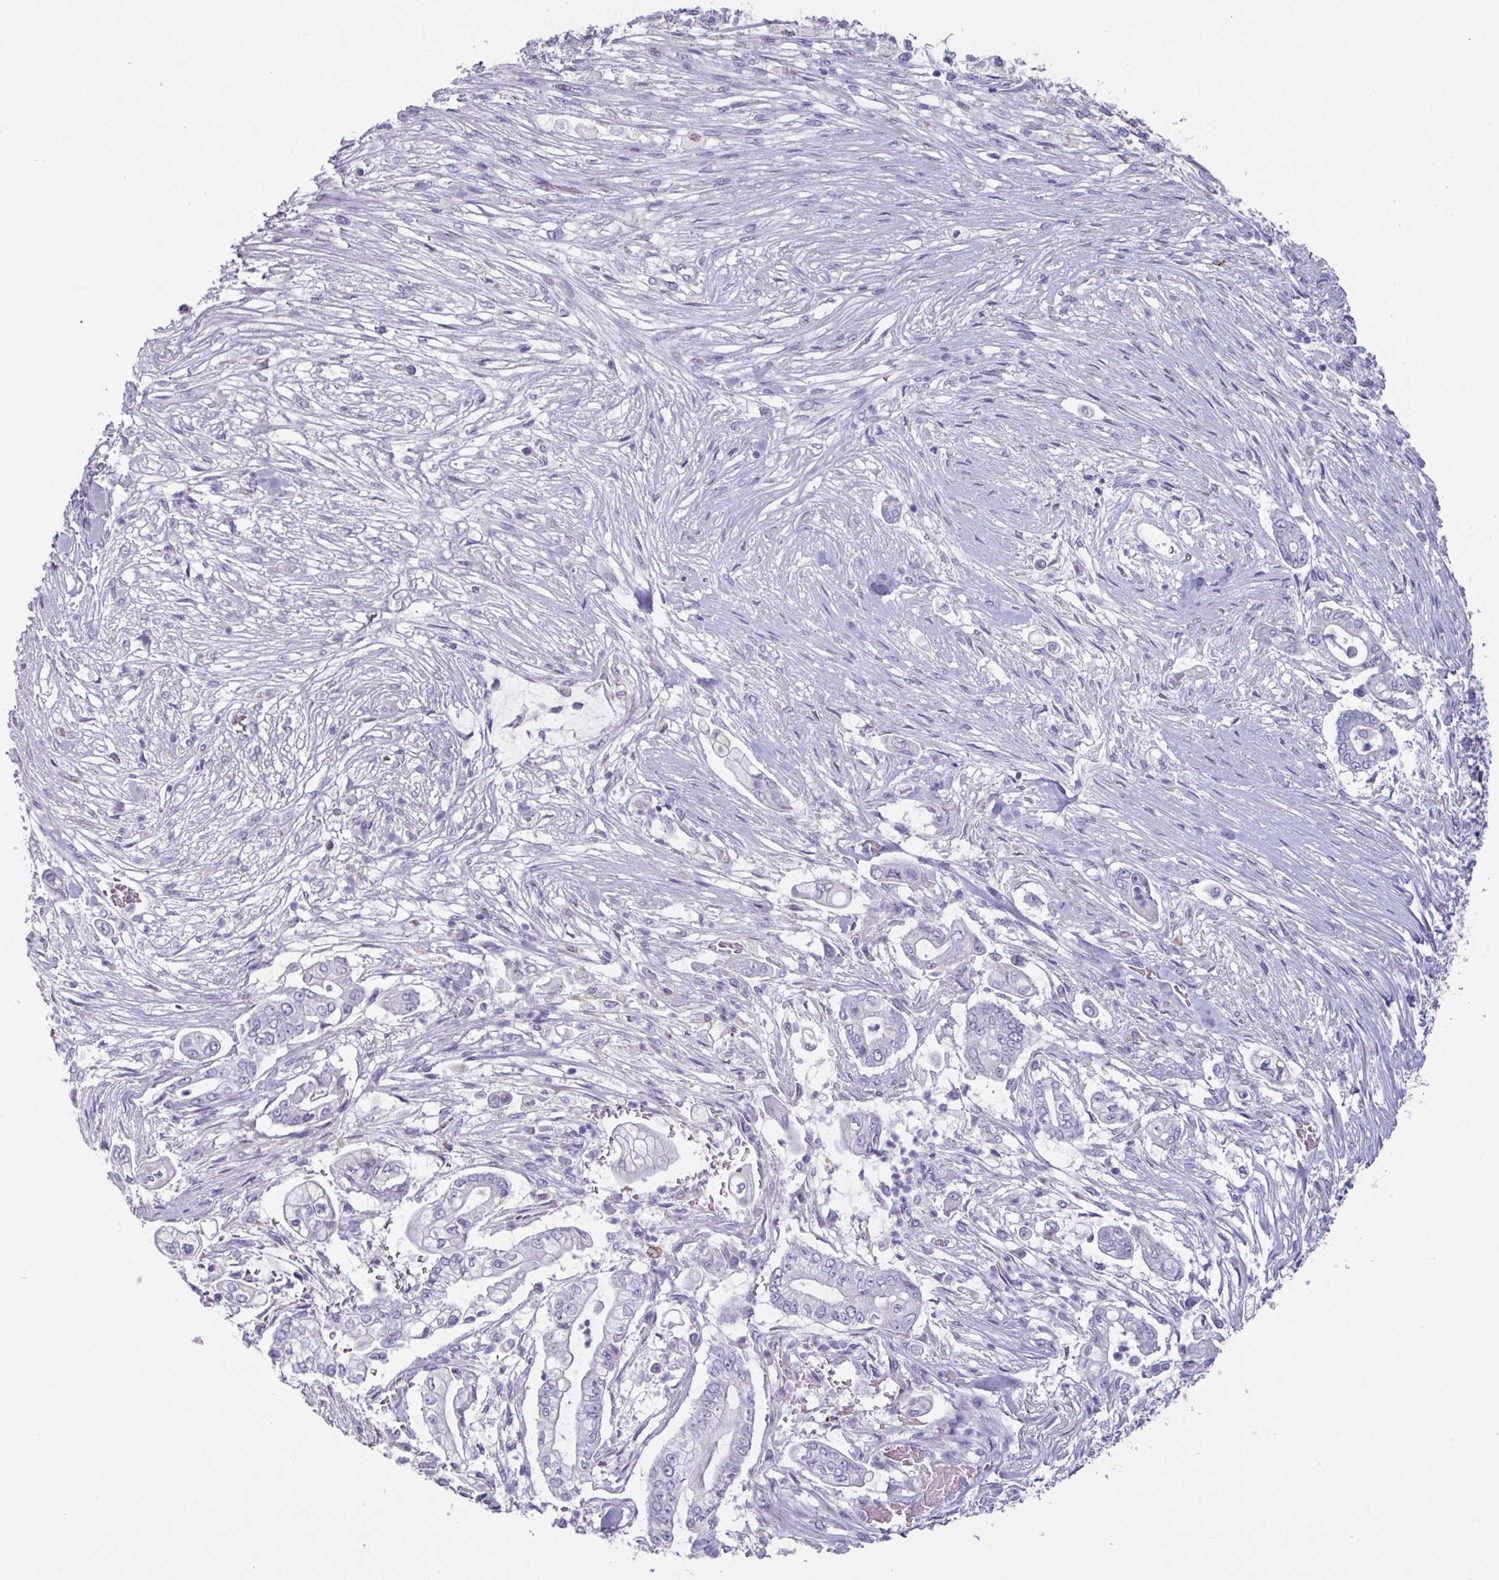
{"staining": {"intensity": "negative", "quantity": "none", "location": "none"}, "tissue": "pancreatic cancer", "cell_type": "Tumor cells", "image_type": "cancer", "snomed": [{"axis": "morphology", "description": "Adenocarcinoma, NOS"}, {"axis": "topography", "description": "Pancreas"}], "caption": "Human pancreatic cancer stained for a protein using IHC displays no positivity in tumor cells.", "gene": "OR2T10", "patient": {"sex": "female", "age": 69}}